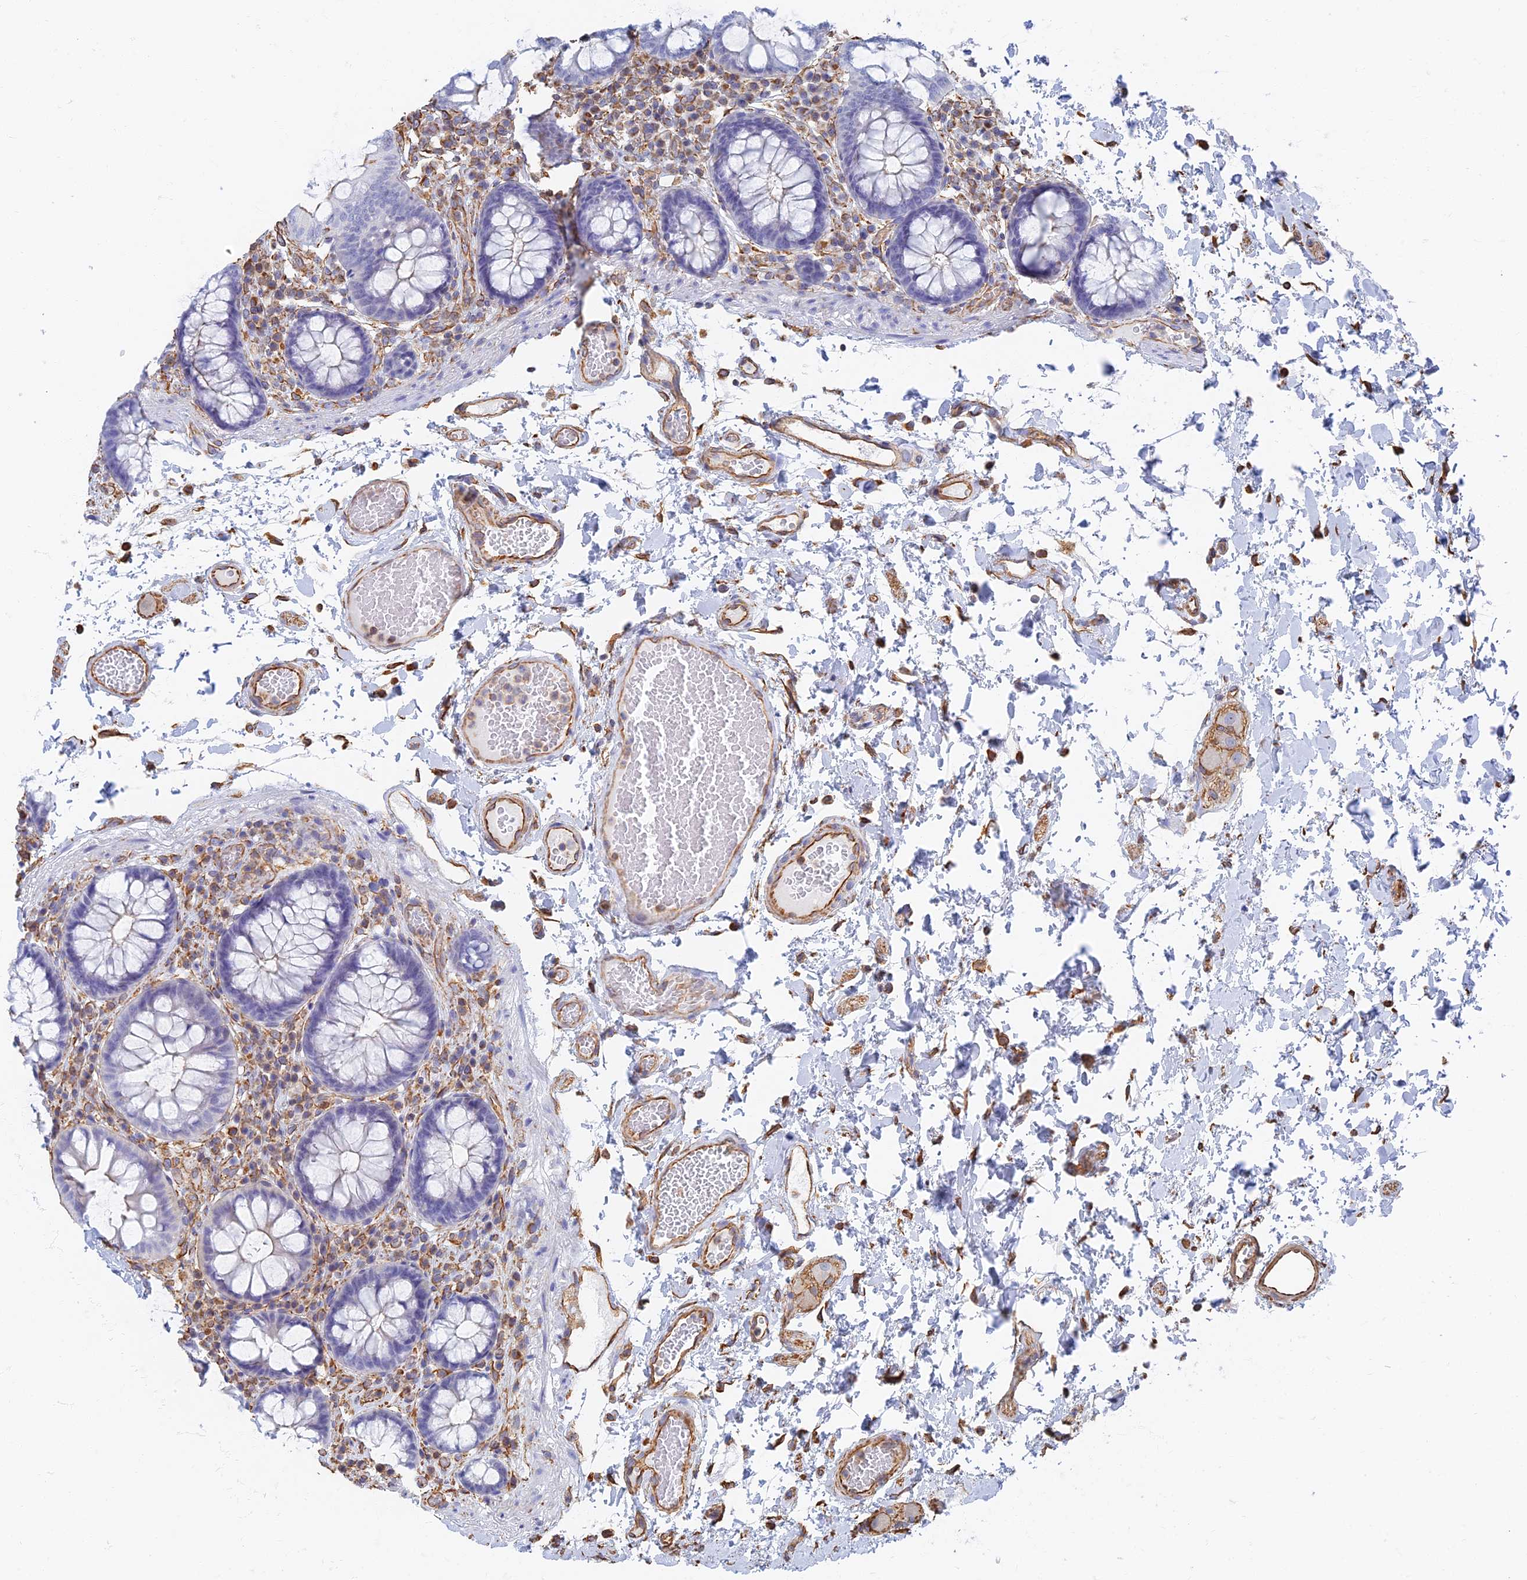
{"staining": {"intensity": "moderate", "quantity": ">75%", "location": "cytoplasmic/membranous"}, "tissue": "colon", "cell_type": "Endothelial cells", "image_type": "normal", "snomed": [{"axis": "morphology", "description": "Normal tissue, NOS"}, {"axis": "topography", "description": "Colon"}], "caption": "The image exhibits staining of normal colon, revealing moderate cytoplasmic/membranous protein positivity (brown color) within endothelial cells.", "gene": "RMC1", "patient": {"sex": "male", "age": 84}}